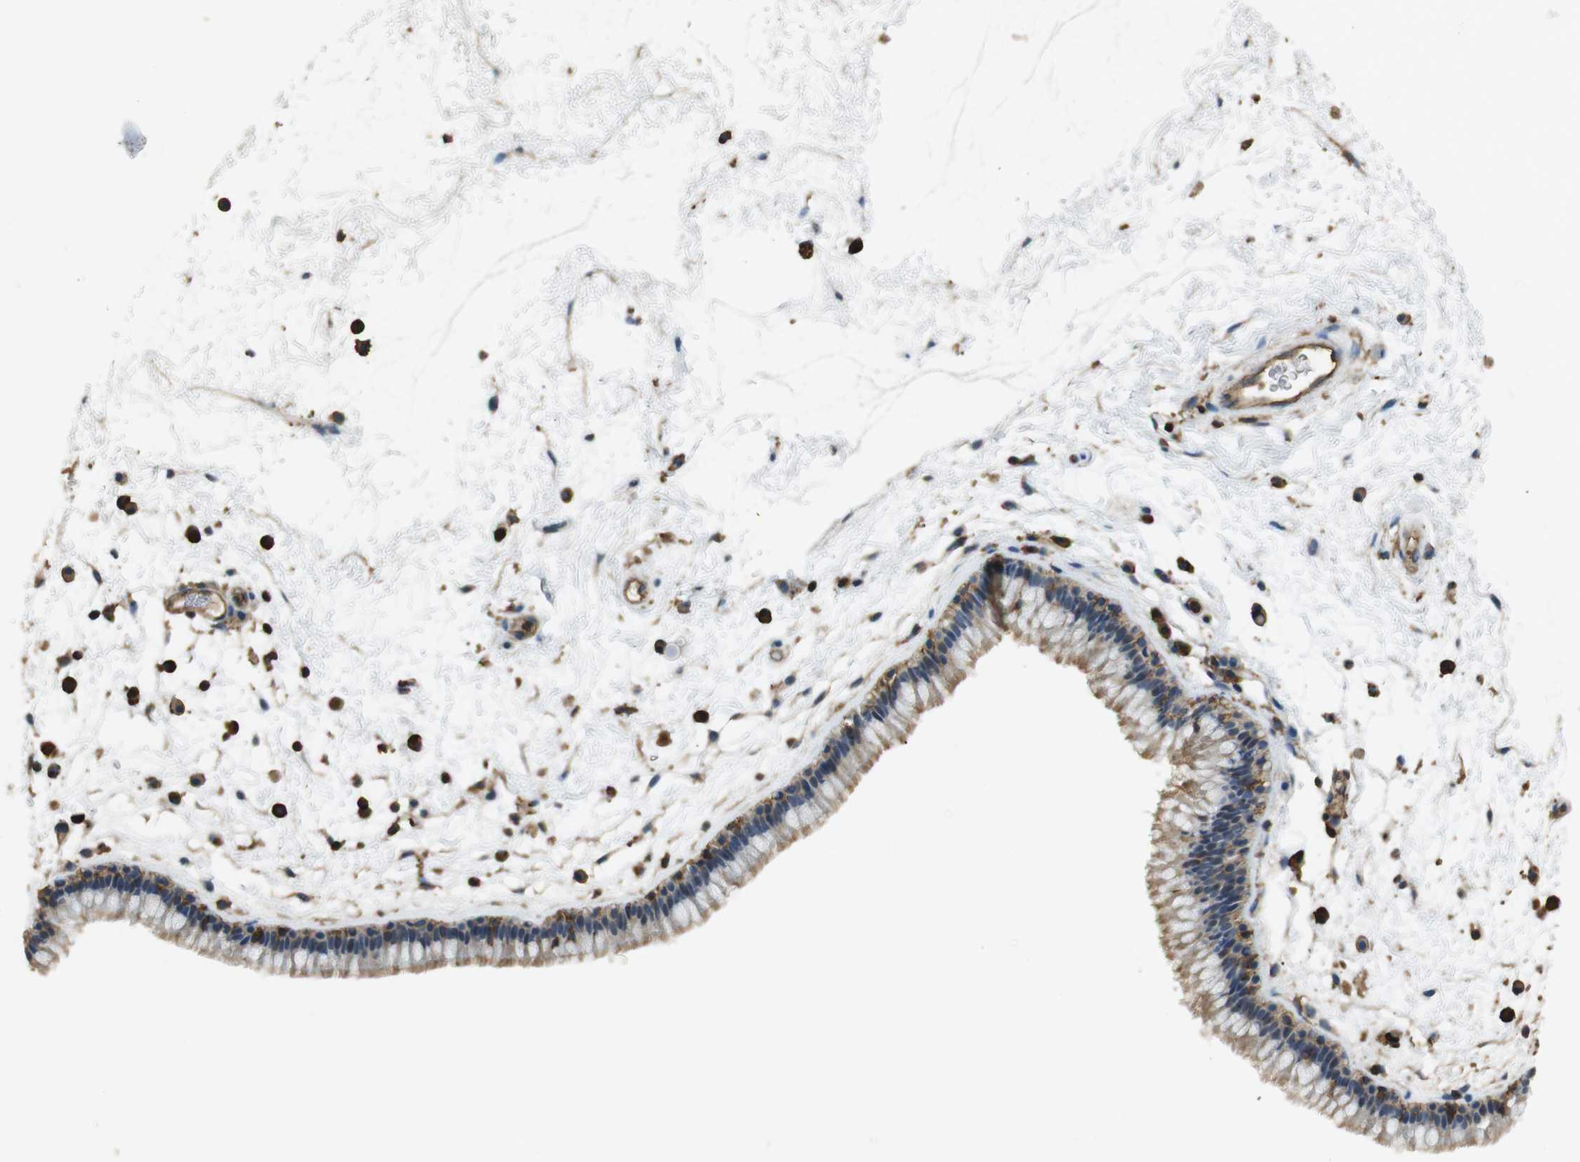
{"staining": {"intensity": "weak", "quantity": ">75%", "location": "cytoplasmic/membranous"}, "tissue": "nasopharynx", "cell_type": "Respiratory epithelial cells", "image_type": "normal", "snomed": [{"axis": "morphology", "description": "Normal tissue, NOS"}, {"axis": "morphology", "description": "Inflammation, NOS"}, {"axis": "topography", "description": "Nasopharynx"}], "caption": "Nasopharynx stained for a protein demonstrates weak cytoplasmic/membranous positivity in respiratory epithelial cells. (DAB IHC with brightfield microscopy, high magnification).", "gene": "FCAR", "patient": {"sex": "male", "age": 48}}